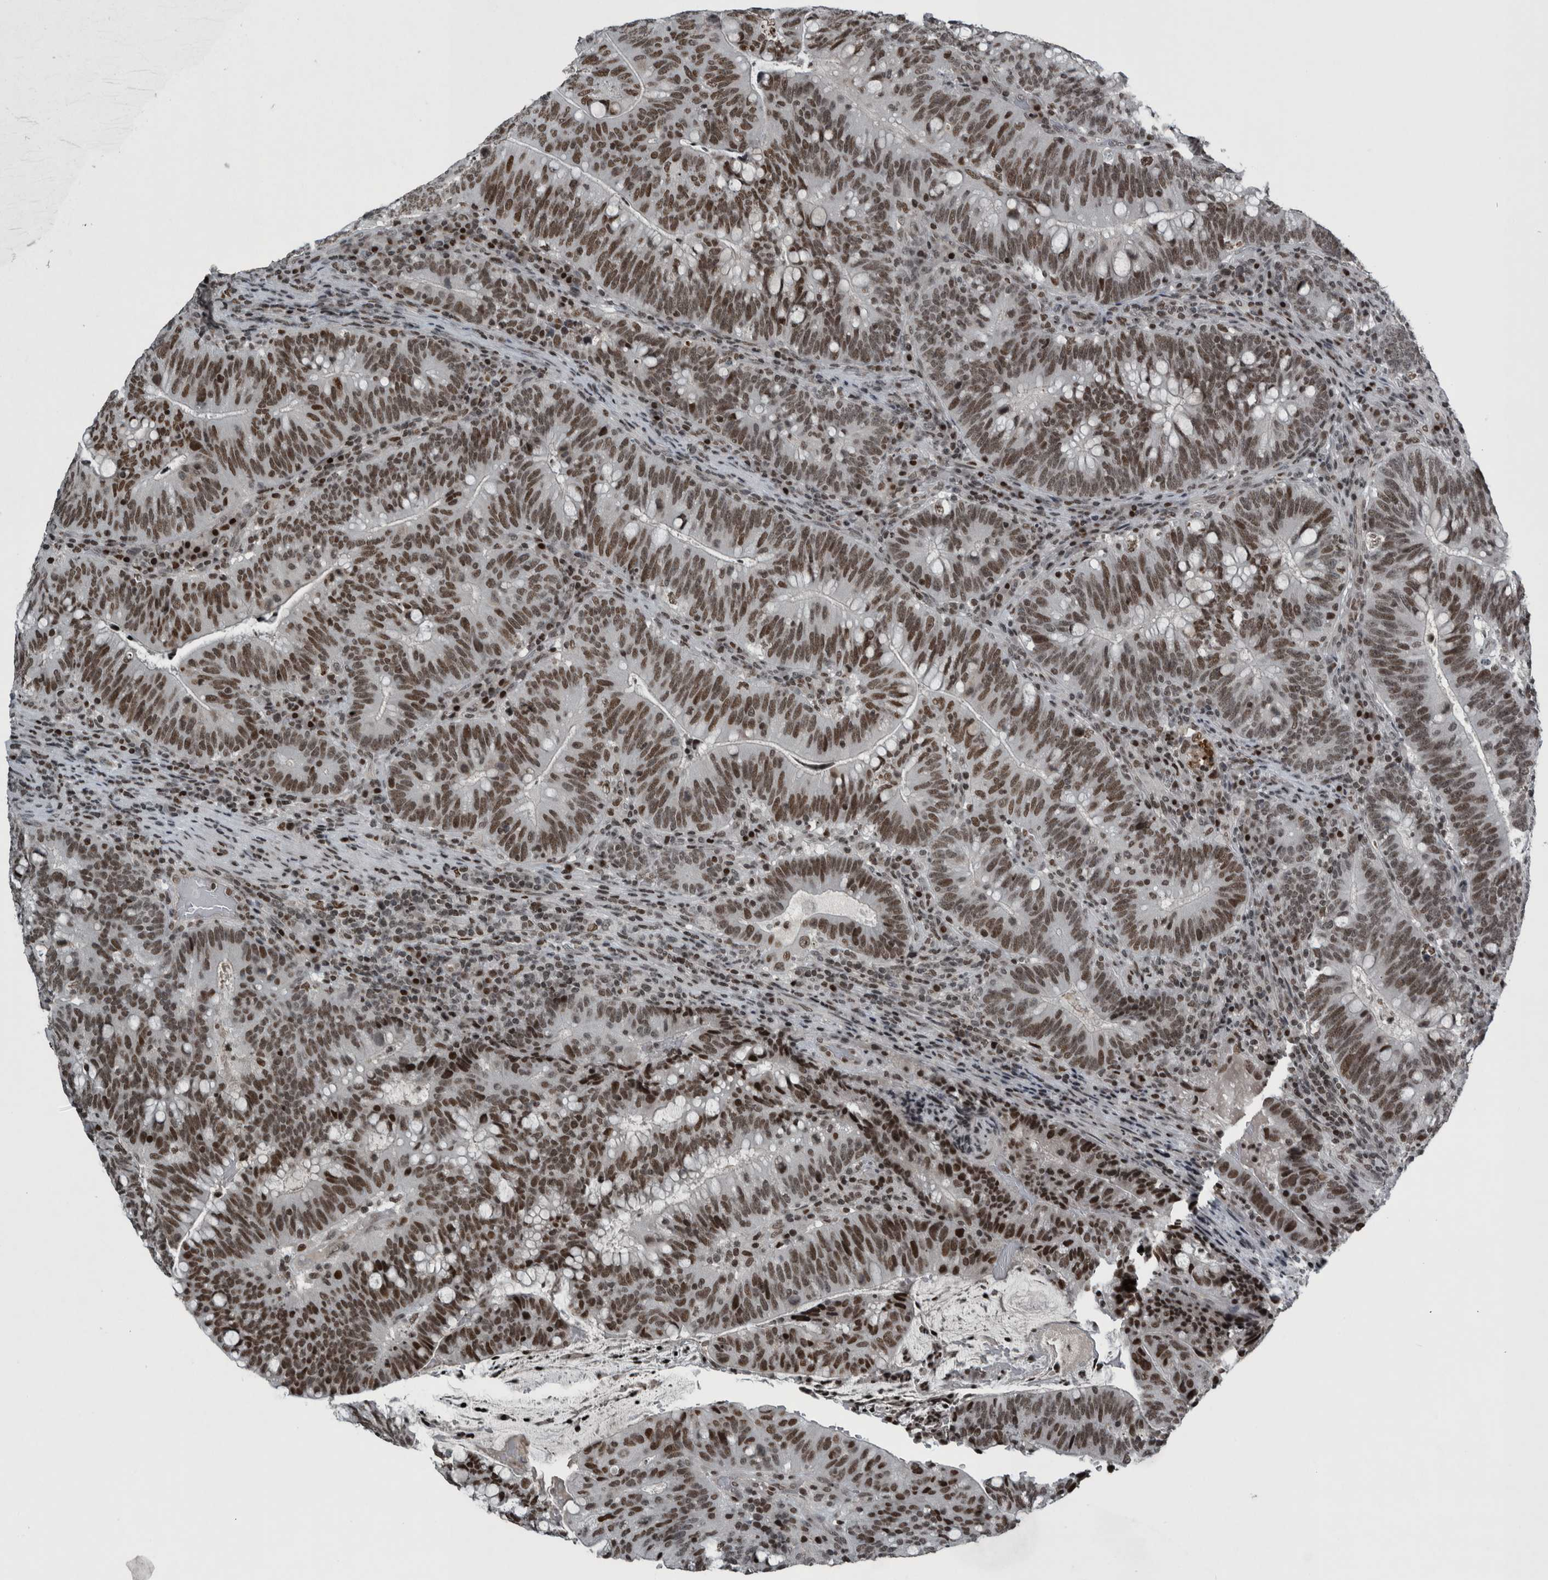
{"staining": {"intensity": "moderate", "quantity": ">75%", "location": "nuclear"}, "tissue": "colorectal cancer", "cell_type": "Tumor cells", "image_type": "cancer", "snomed": [{"axis": "morphology", "description": "Adenocarcinoma, NOS"}, {"axis": "topography", "description": "Colon"}], "caption": "DAB immunohistochemical staining of adenocarcinoma (colorectal) reveals moderate nuclear protein staining in about >75% of tumor cells.", "gene": "UNC50", "patient": {"sex": "female", "age": 66}}